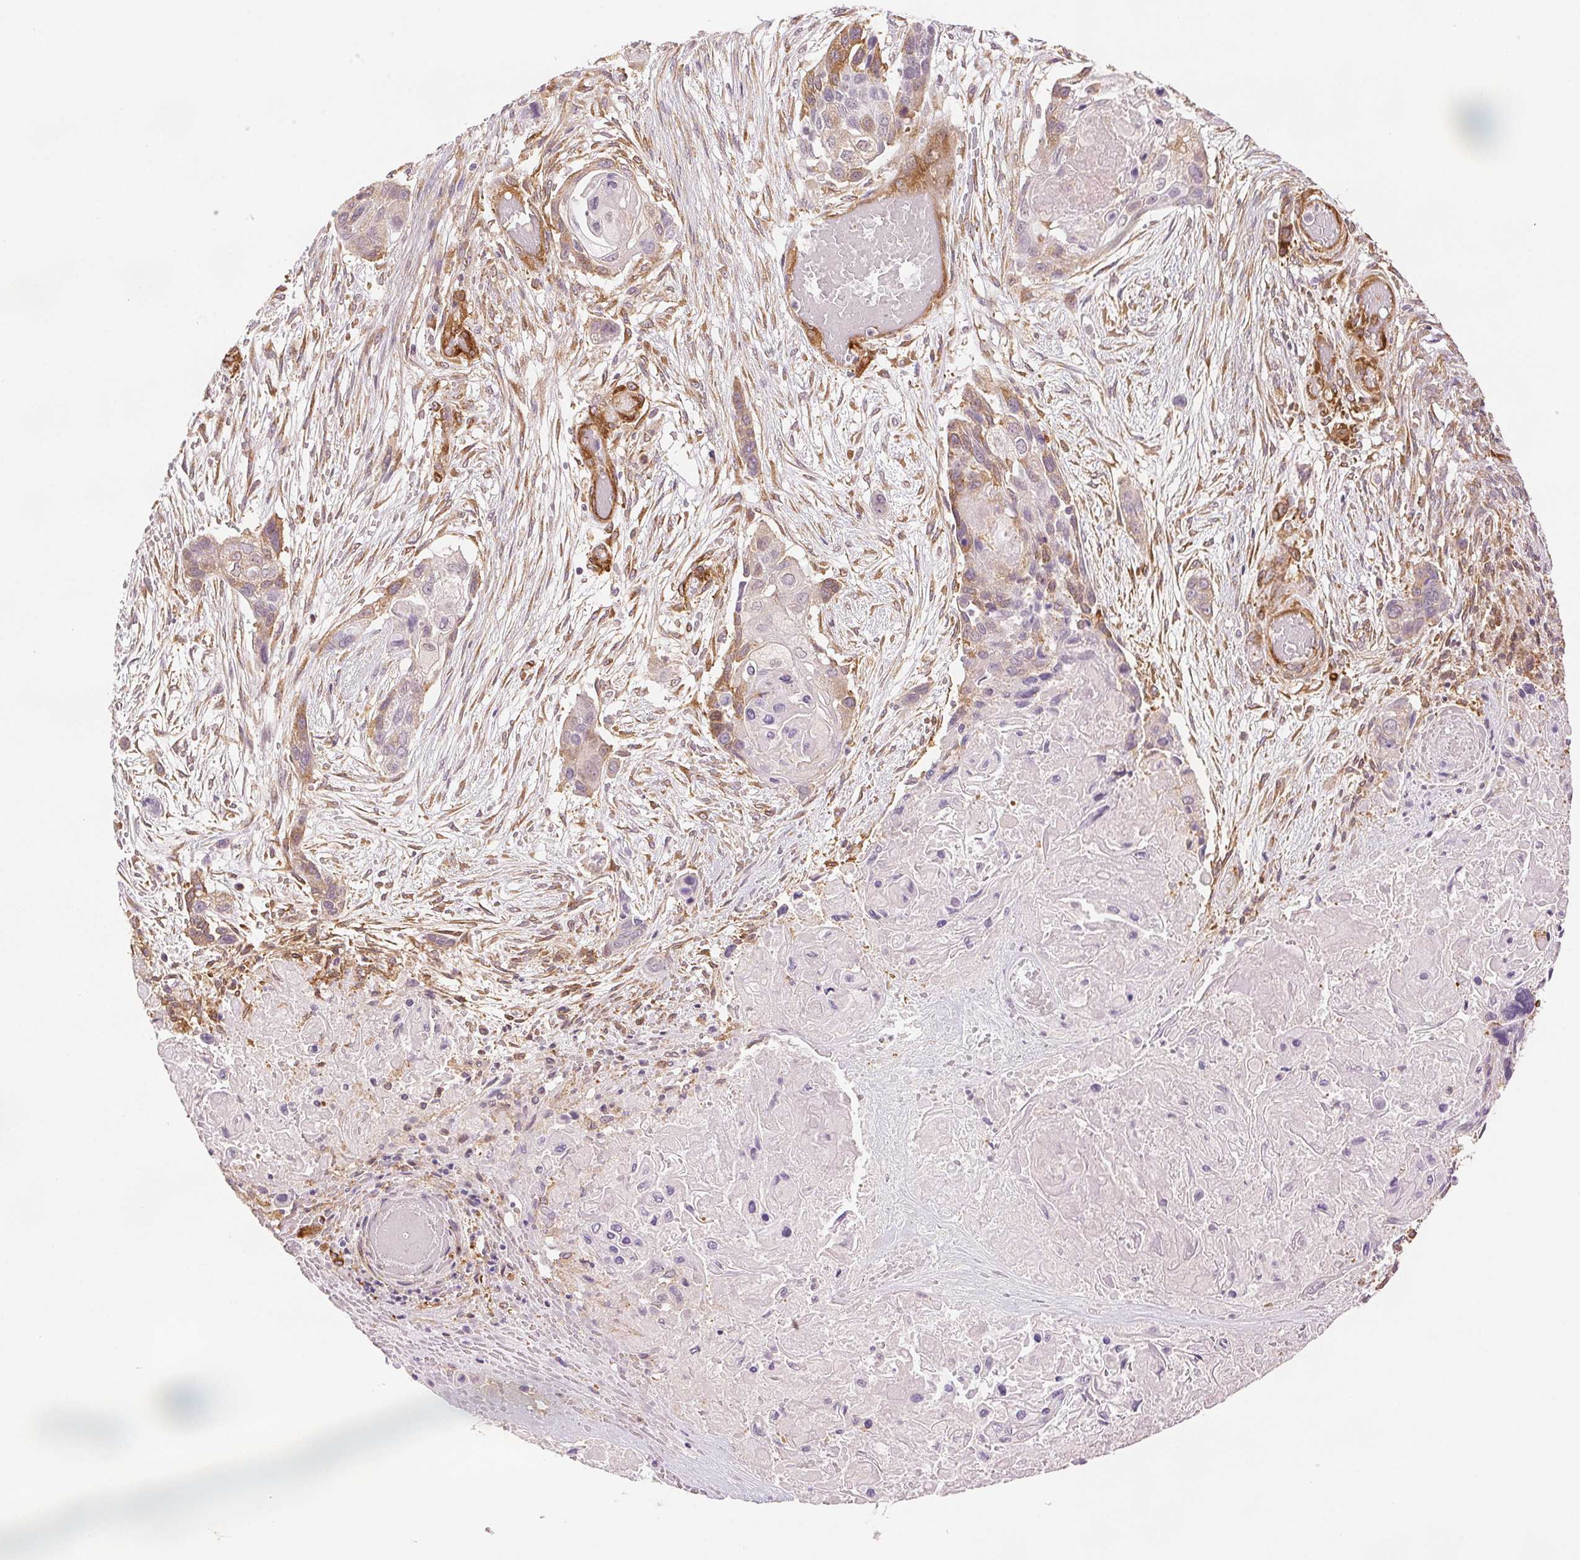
{"staining": {"intensity": "weak", "quantity": "<25%", "location": "cytoplasmic/membranous"}, "tissue": "lung cancer", "cell_type": "Tumor cells", "image_type": "cancer", "snomed": [{"axis": "morphology", "description": "Squamous cell carcinoma, NOS"}, {"axis": "topography", "description": "Lung"}], "caption": "Squamous cell carcinoma (lung) stained for a protein using immunohistochemistry (IHC) displays no staining tumor cells.", "gene": "DIAPH2", "patient": {"sex": "male", "age": 69}}